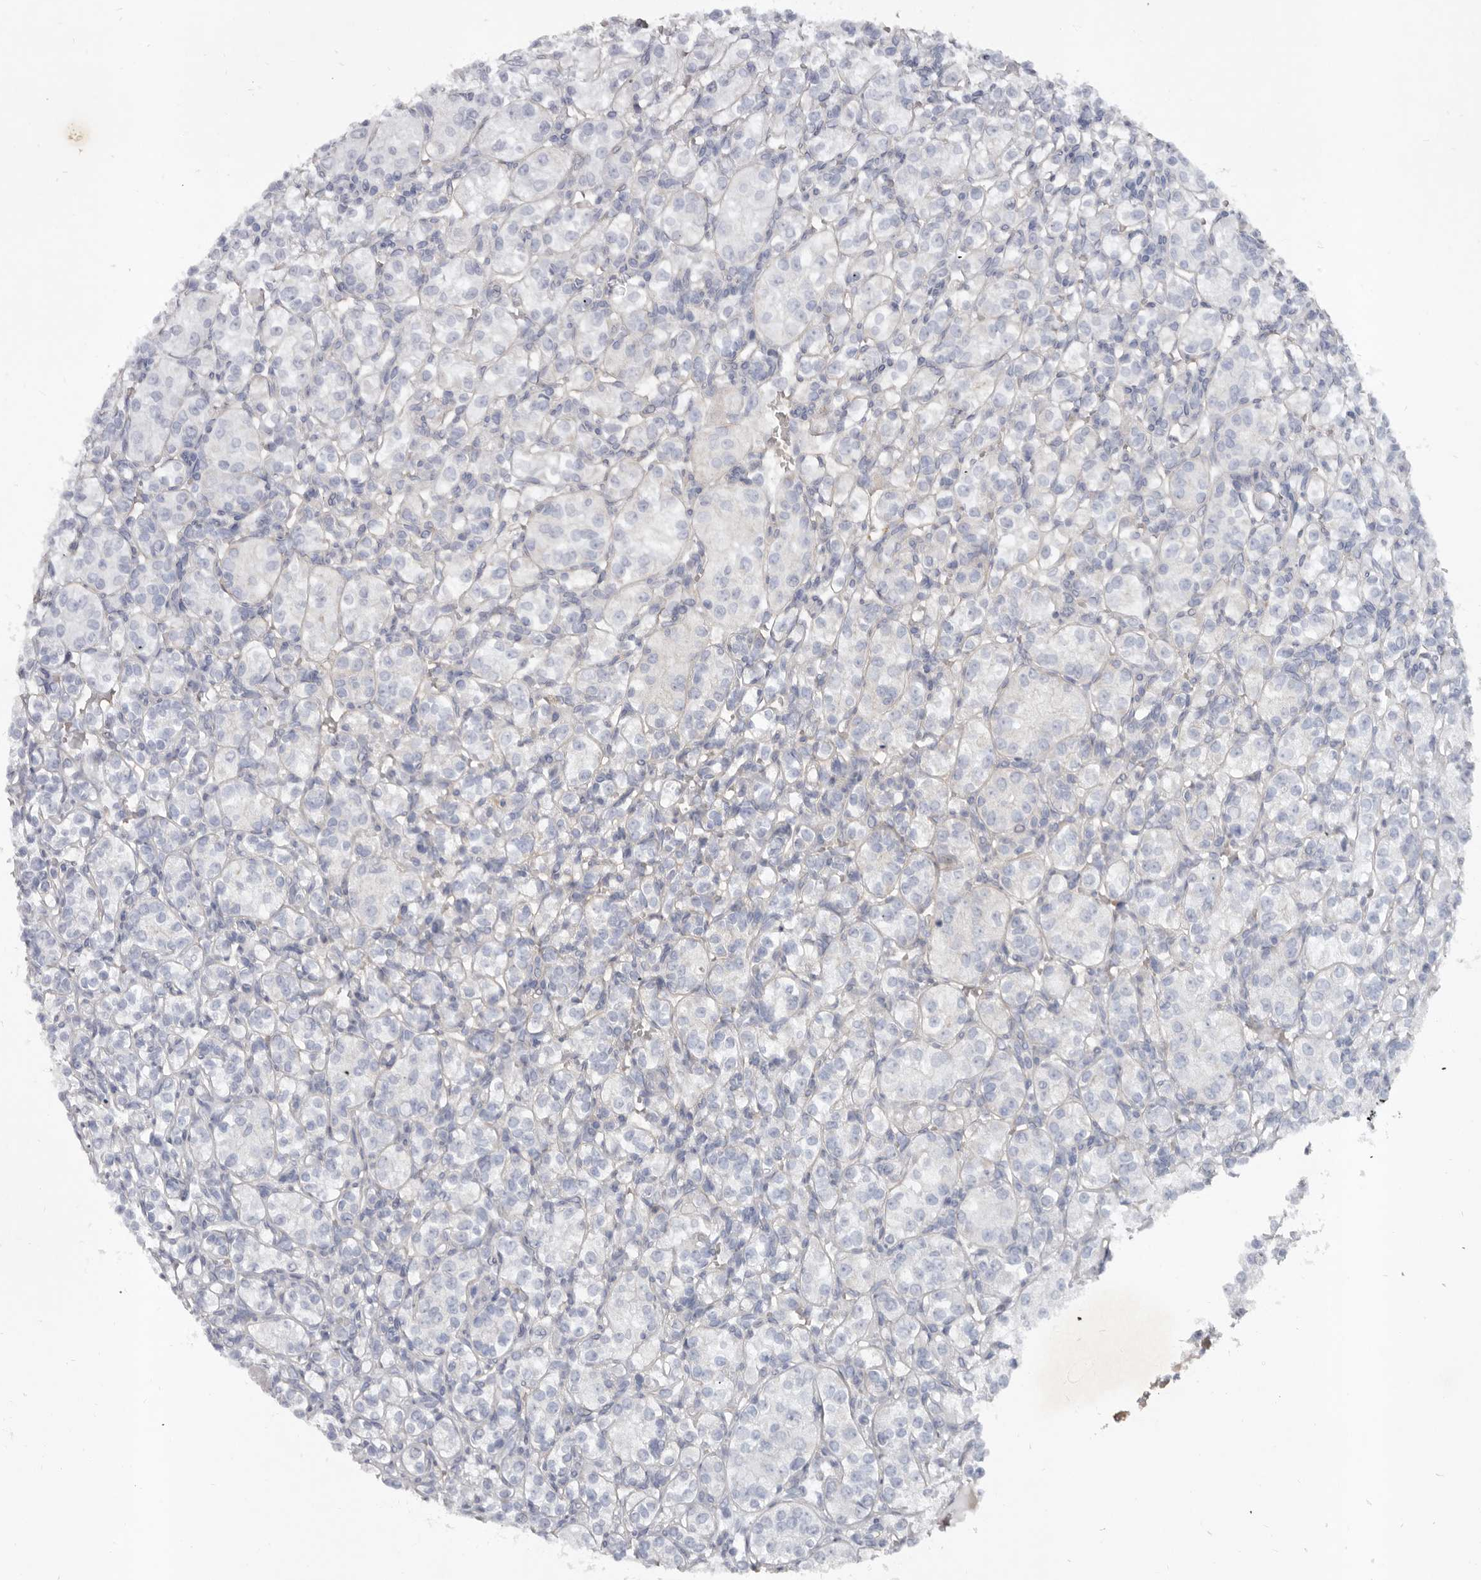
{"staining": {"intensity": "negative", "quantity": "none", "location": "none"}, "tissue": "renal cancer", "cell_type": "Tumor cells", "image_type": "cancer", "snomed": [{"axis": "morphology", "description": "Adenocarcinoma, NOS"}, {"axis": "topography", "description": "Kidney"}], "caption": "Micrograph shows no significant protein expression in tumor cells of renal cancer (adenocarcinoma).", "gene": "SPTA1", "patient": {"sex": "male", "age": 77}}